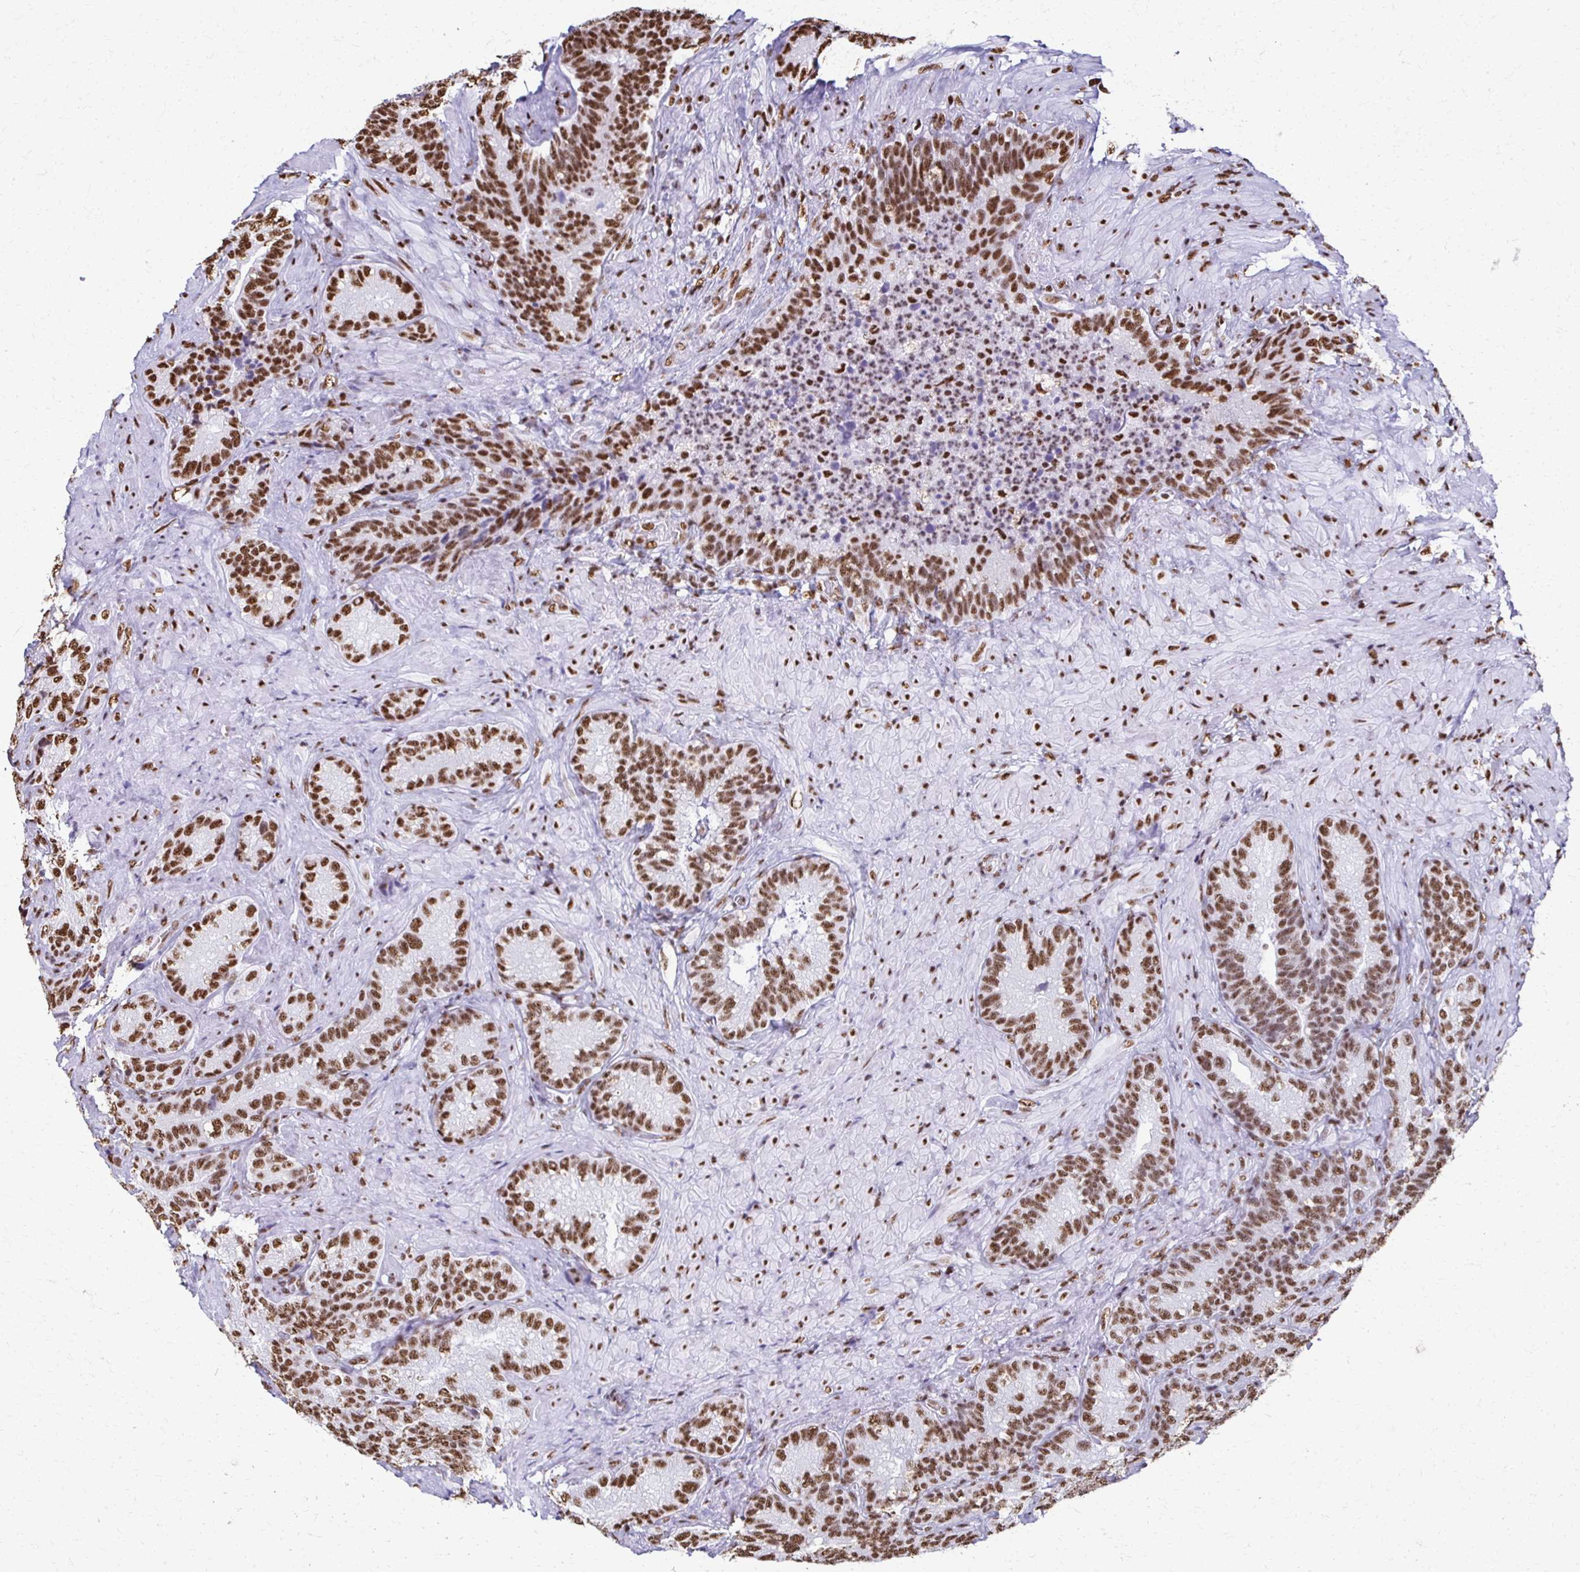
{"staining": {"intensity": "strong", "quantity": ">75%", "location": "nuclear"}, "tissue": "seminal vesicle", "cell_type": "Glandular cells", "image_type": "normal", "snomed": [{"axis": "morphology", "description": "Normal tissue, NOS"}, {"axis": "topography", "description": "Seminal veicle"}], "caption": "An image of human seminal vesicle stained for a protein demonstrates strong nuclear brown staining in glandular cells. (Brightfield microscopy of DAB IHC at high magnification).", "gene": "NONO", "patient": {"sex": "male", "age": 68}}